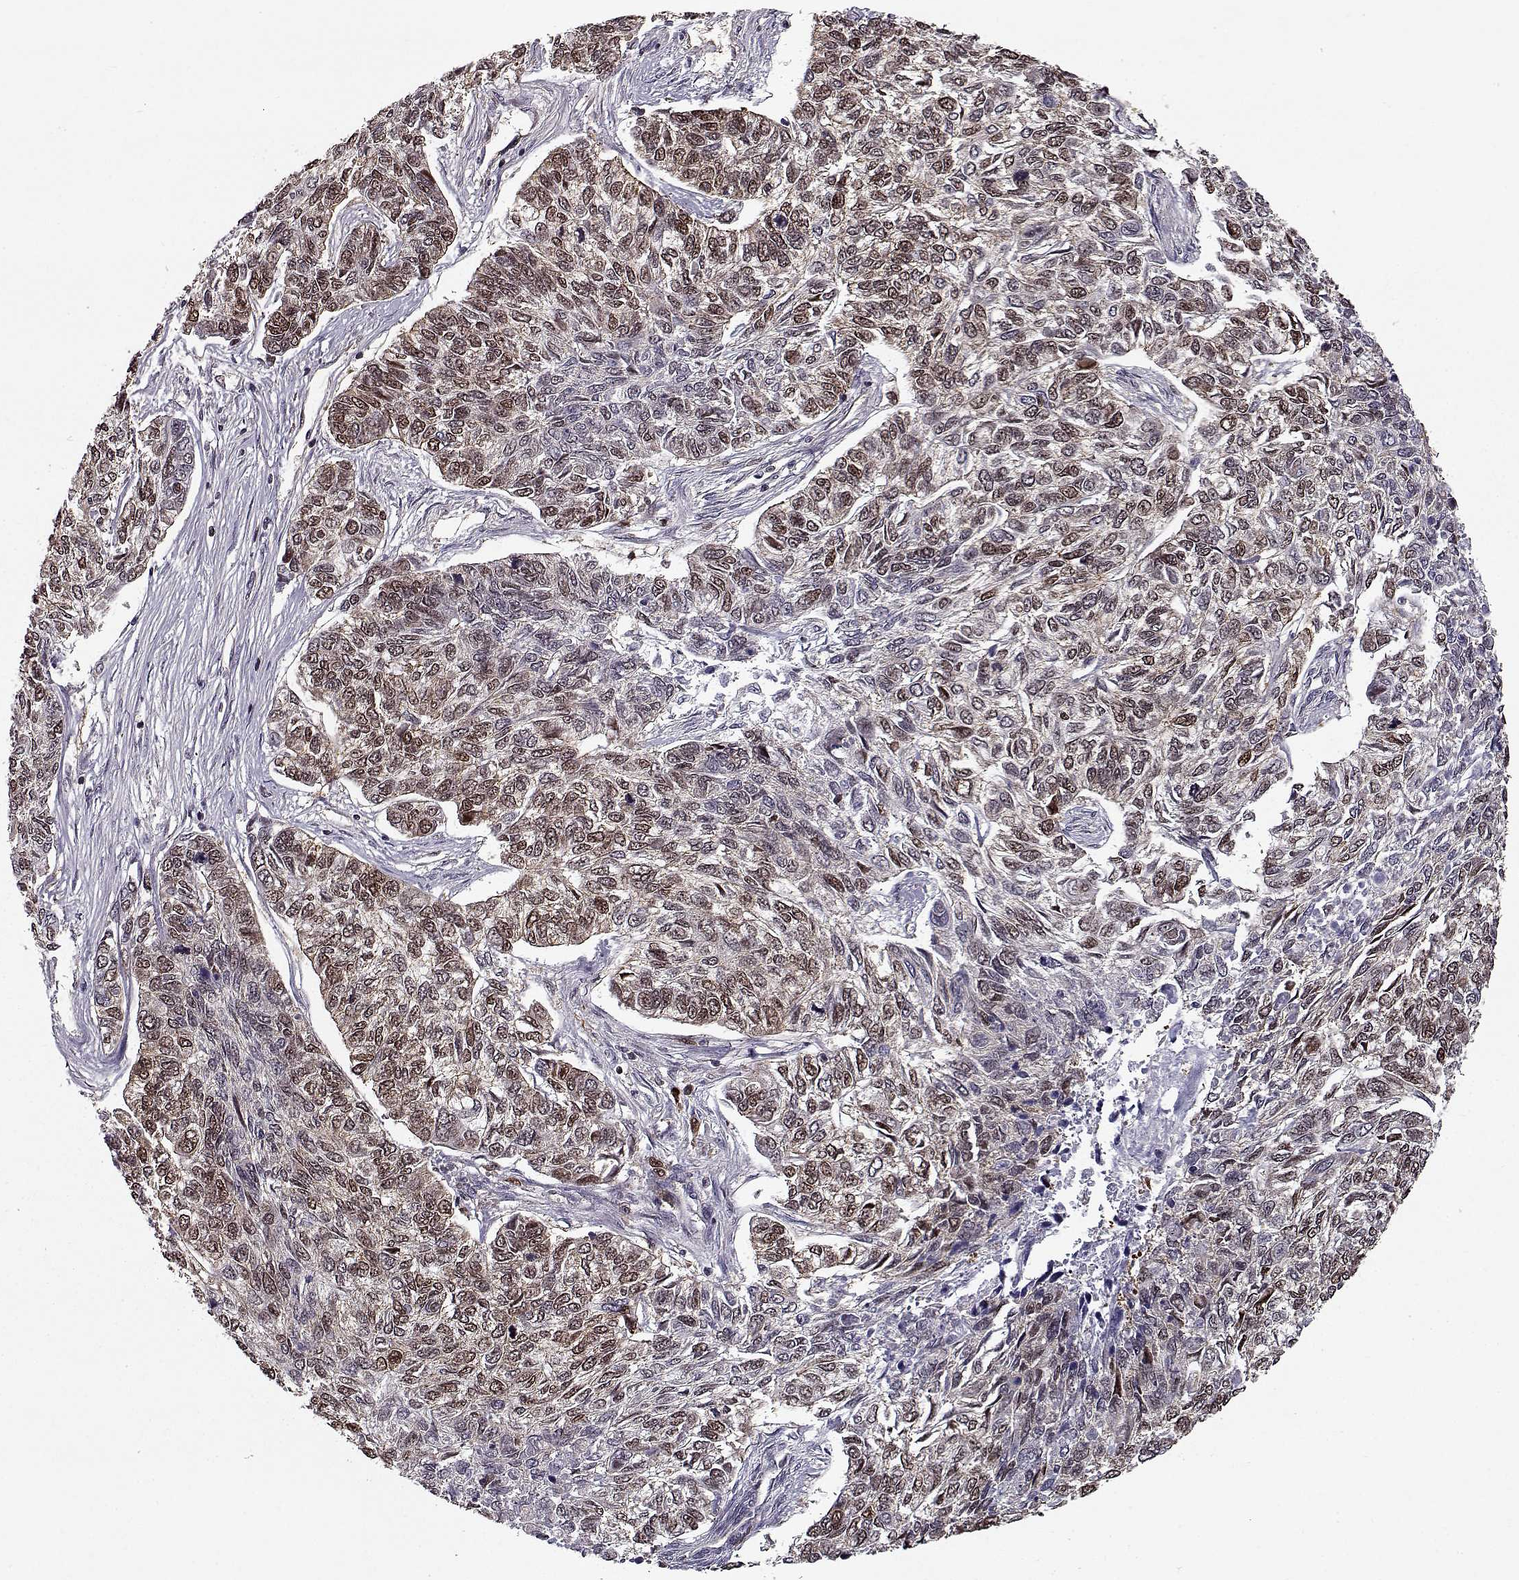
{"staining": {"intensity": "moderate", "quantity": ">75%", "location": "cytoplasmic/membranous"}, "tissue": "skin cancer", "cell_type": "Tumor cells", "image_type": "cancer", "snomed": [{"axis": "morphology", "description": "Basal cell carcinoma"}, {"axis": "topography", "description": "Skin"}], "caption": "Protein expression analysis of skin cancer reveals moderate cytoplasmic/membranous expression in approximately >75% of tumor cells.", "gene": "RANBP1", "patient": {"sex": "female", "age": 65}}